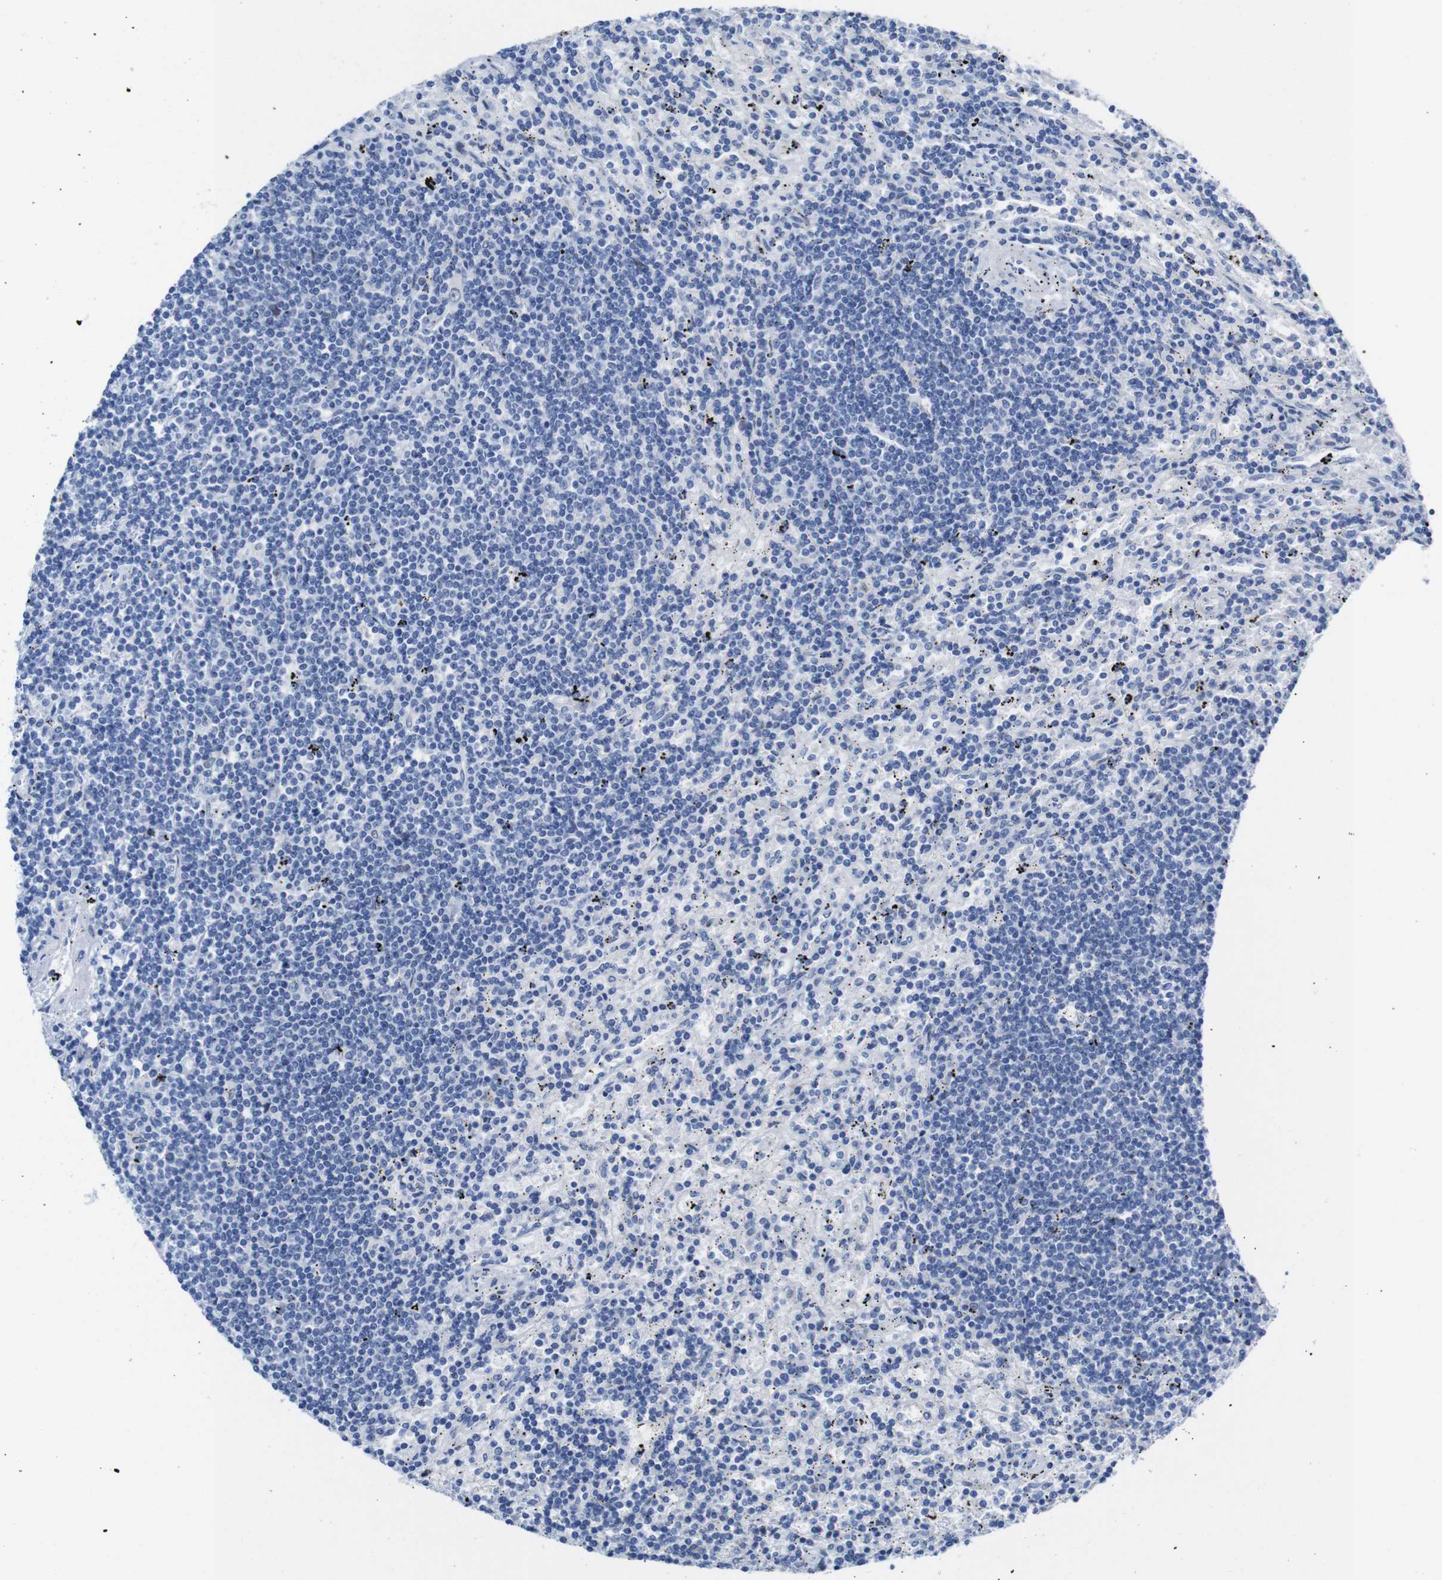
{"staining": {"intensity": "negative", "quantity": "none", "location": "none"}, "tissue": "lymphoma", "cell_type": "Tumor cells", "image_type": "cancer", "snomed": [{"axis": "morphology", "description": "Malignant lymphoma, non-Hodgkin's type, Low grade"}, {"axis": "topography", "description": "Spleen"}], "caption": "Immunohistochemical staining of human lymphoma reveals no significant positivity in tumor cells.", "gene": "TCEAL9", "patient": {"sex": "male", "age": 76}}